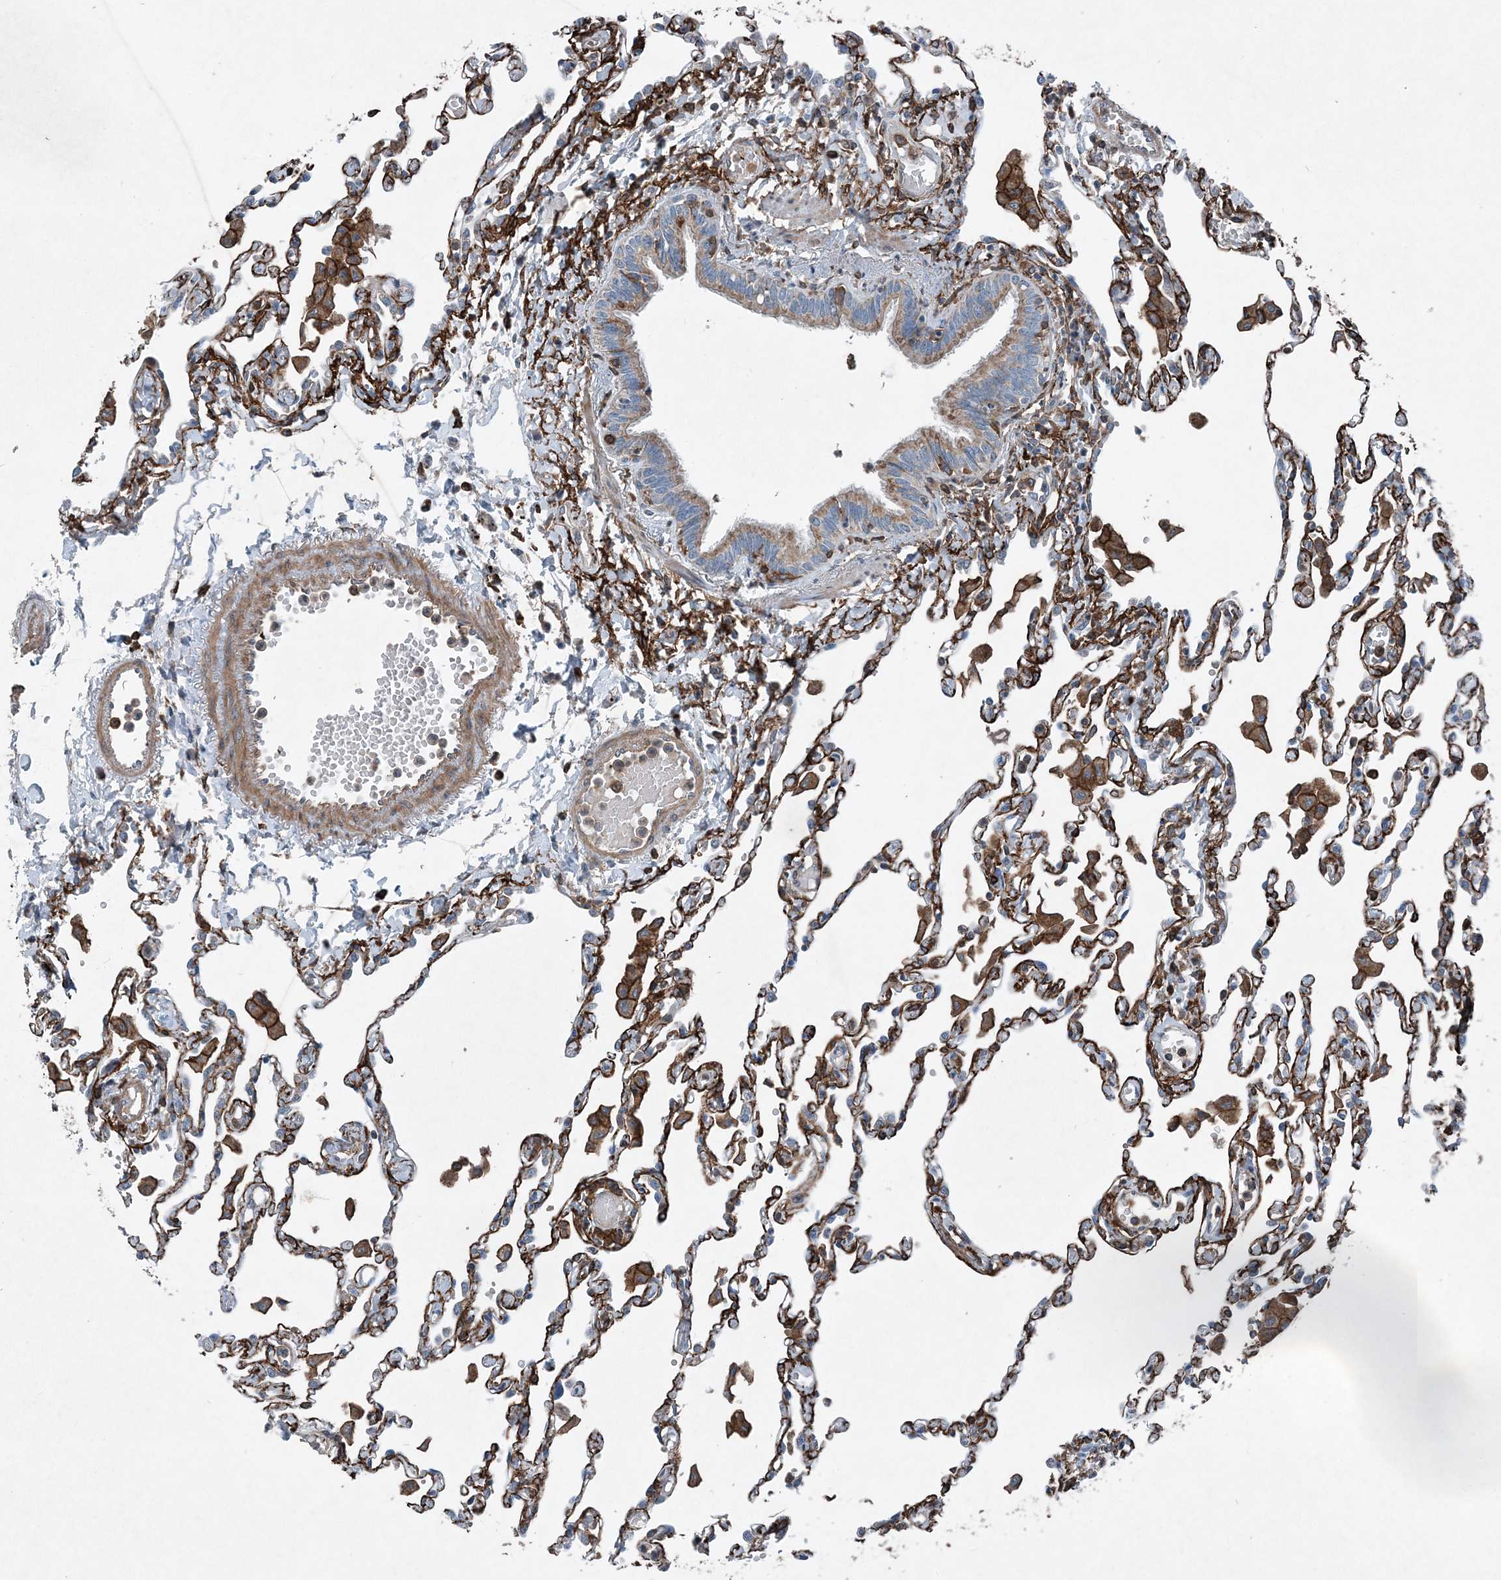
{"staining": {"intensity": "strong", "quantity": ">75%", "location": "cytoplasmic/membranous"}, "tissue": "lung", "cell_type": "Alveolar cells", "image_type": "normal", "snomed": [{"axis": "morphology", "description": "Normal tissue, NOS"}, {"axis": "topography", "description": "Bronchus"}, {"axis": "topography", "description": "Lung"}], "caption": "About >75% of alveolar cells in benign lung display strong cytoplasmic/membranous protein expression as visualized by brown immunohistochemical staining.", "gene": "DGUOK", "patient": {"sex": "female", "age": 49}}